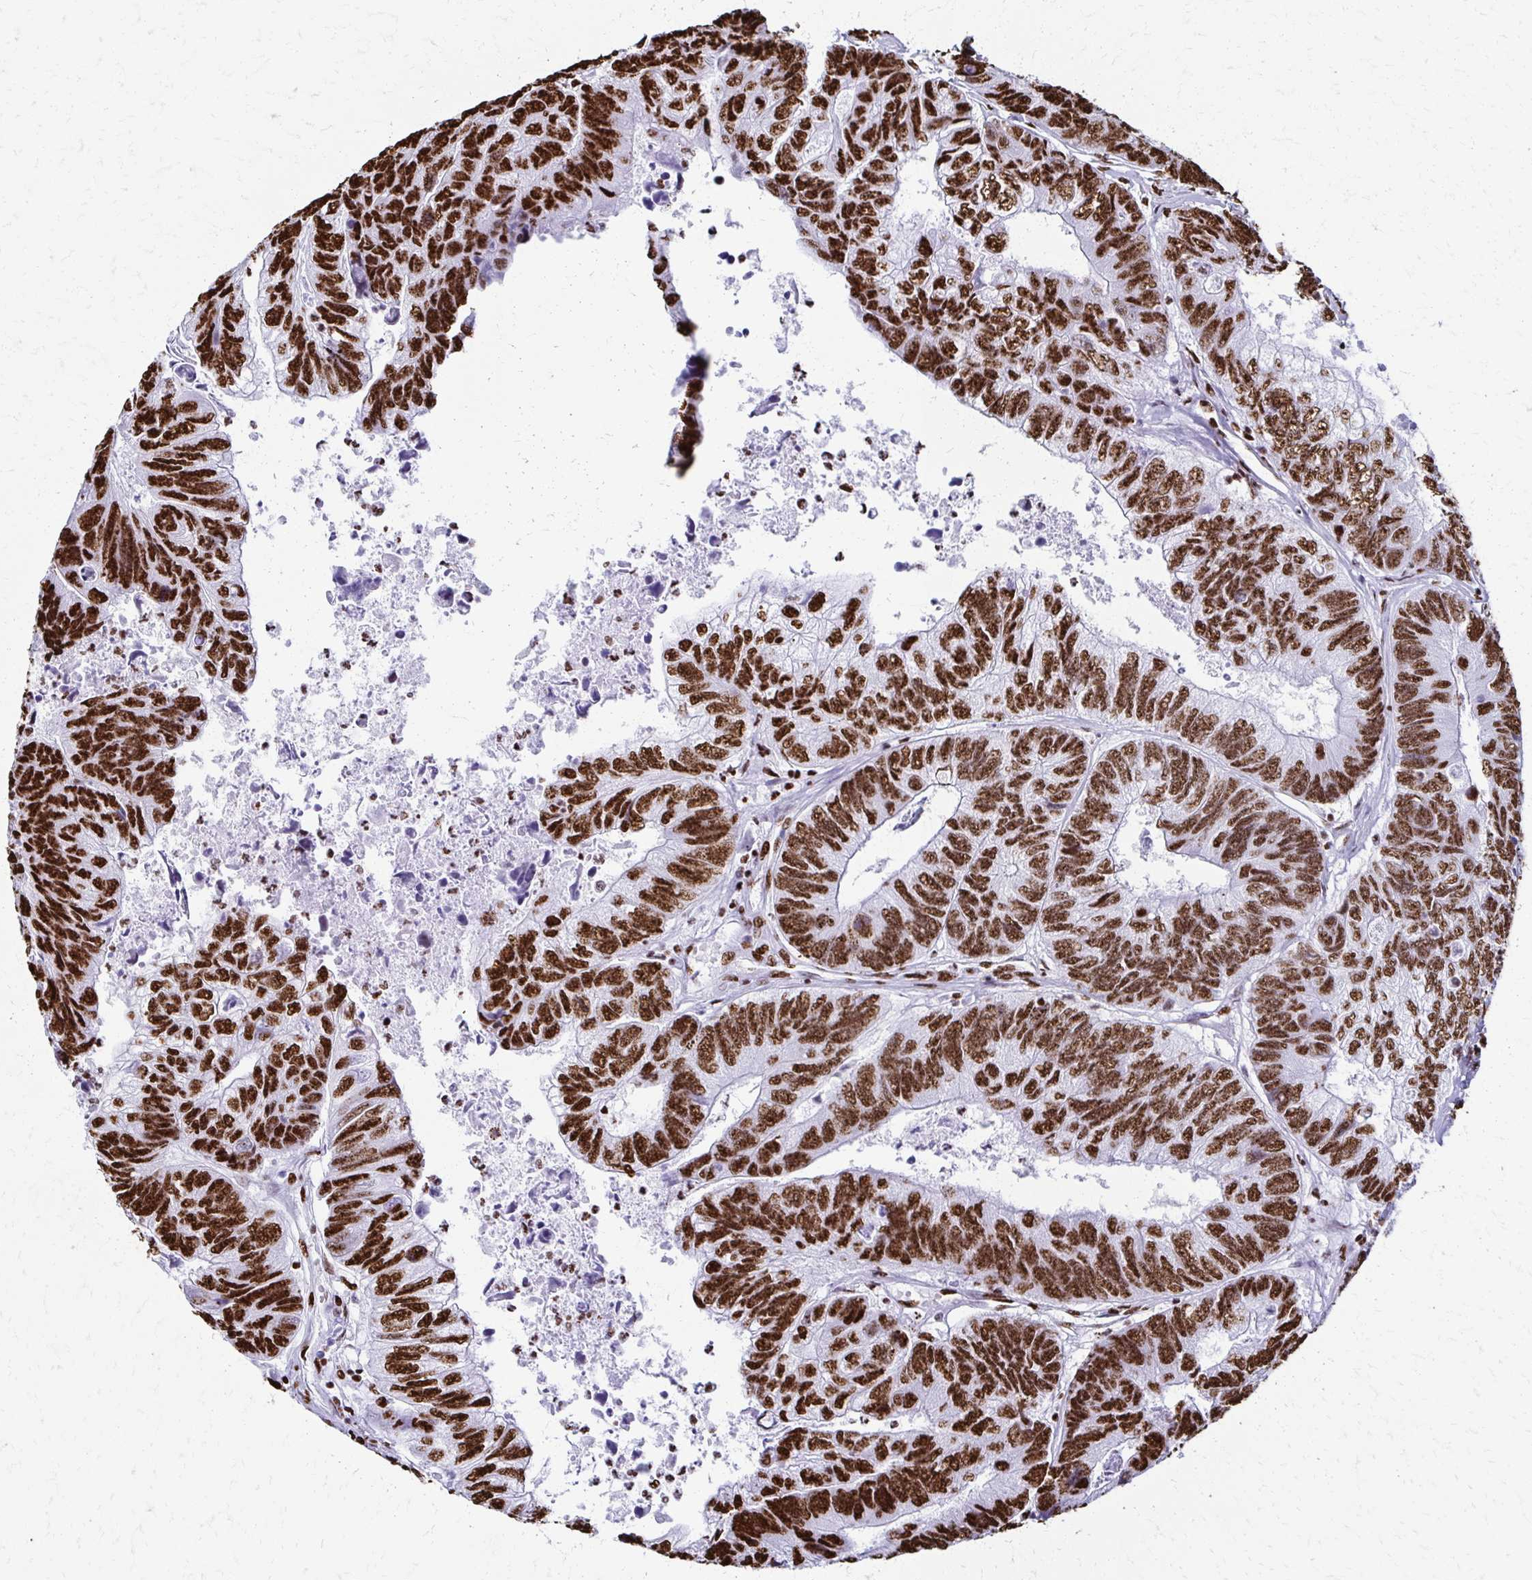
{"staining": {"intensity": "strong", "quantity": ">75%", "location": "nuclear"}, "tissue": "colorectal cancer", "cell_type": "Tumor cells", "image_type": "cancer", "snomed": [{"axis": "morphology", "description": "Adenocarcinoma, NOS"}, {"axis": "topography", "description": "Colon"}], "caption": "Immunohistochemistry (IHC) staining of adenocarcinoma (colorectal), which exhibits high levels of strong nuclear positivity in about >75% of tumor cells indicating strong nuclear protein positivity. The staining was performed using DAB (3,3'-diaminobenzidine) (brown) for protein detection and nuclei were counterstained in hematoxylin (blue).", "gene": "NONO", "patient": {"sex": "female", "age": 67}}